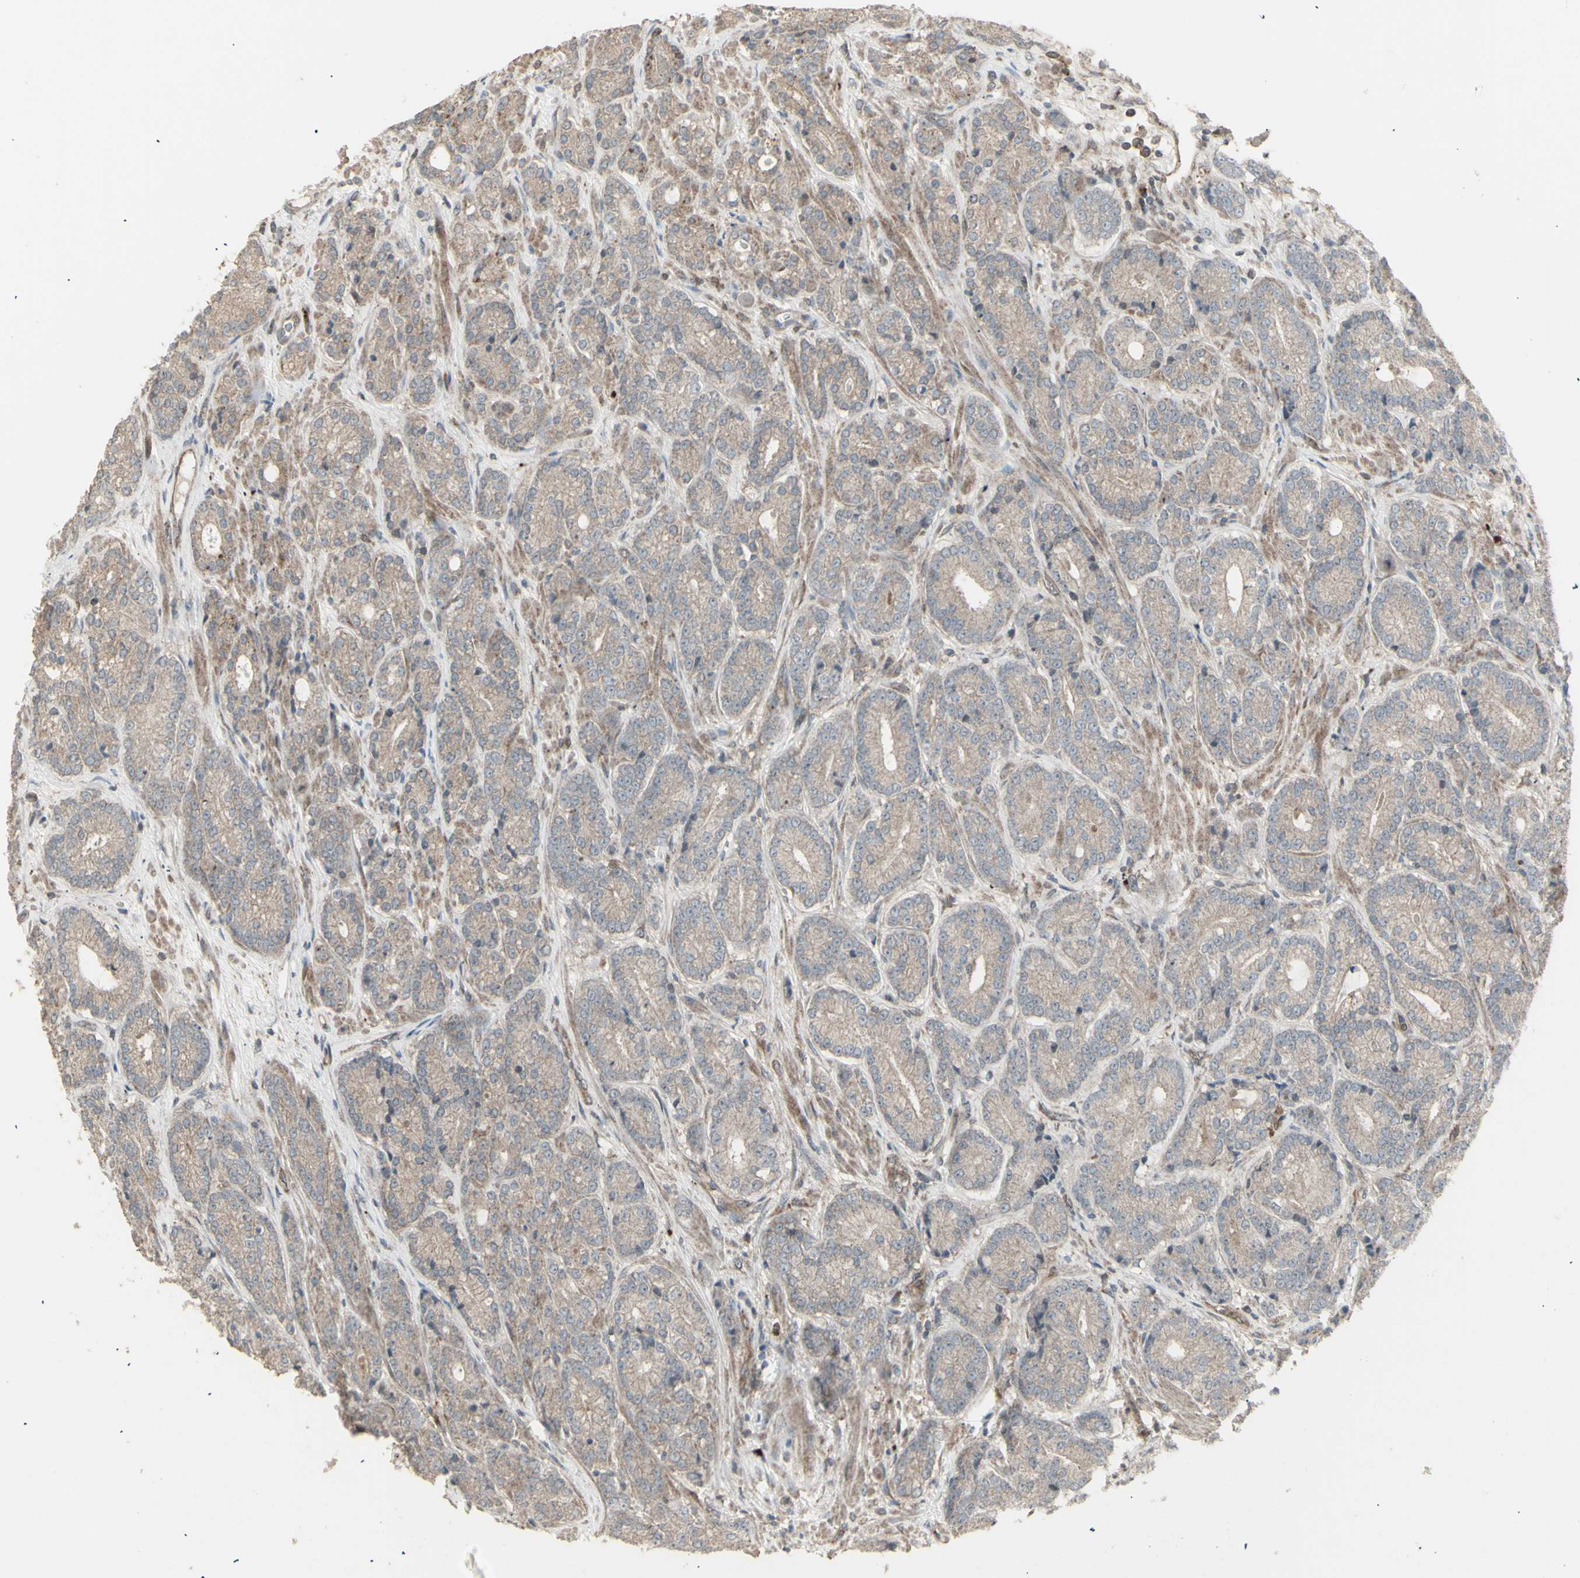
{"staining": {"intensity": "weak", "quantity": ">75%", "location": "cytoplasmic/membranous"}, "tissue": "prostate cancer", "cell_type": "Tumor cells", "image_type": "cancer", "snomed": [{"axis": "morphology", "description": "Adenocarcinoma, High grade"}, {"axis": "topography", "description": "Prostate"}], "caption": "This is a micrograph of immunohistochemistry staining of adenocarcinoma (high-grade) (prostate), which shows weak staining in the cytoplasmic/membranous of tumor cells.", "gene": "RNASEL", "patient": {"sex": "male", "age": 61}}